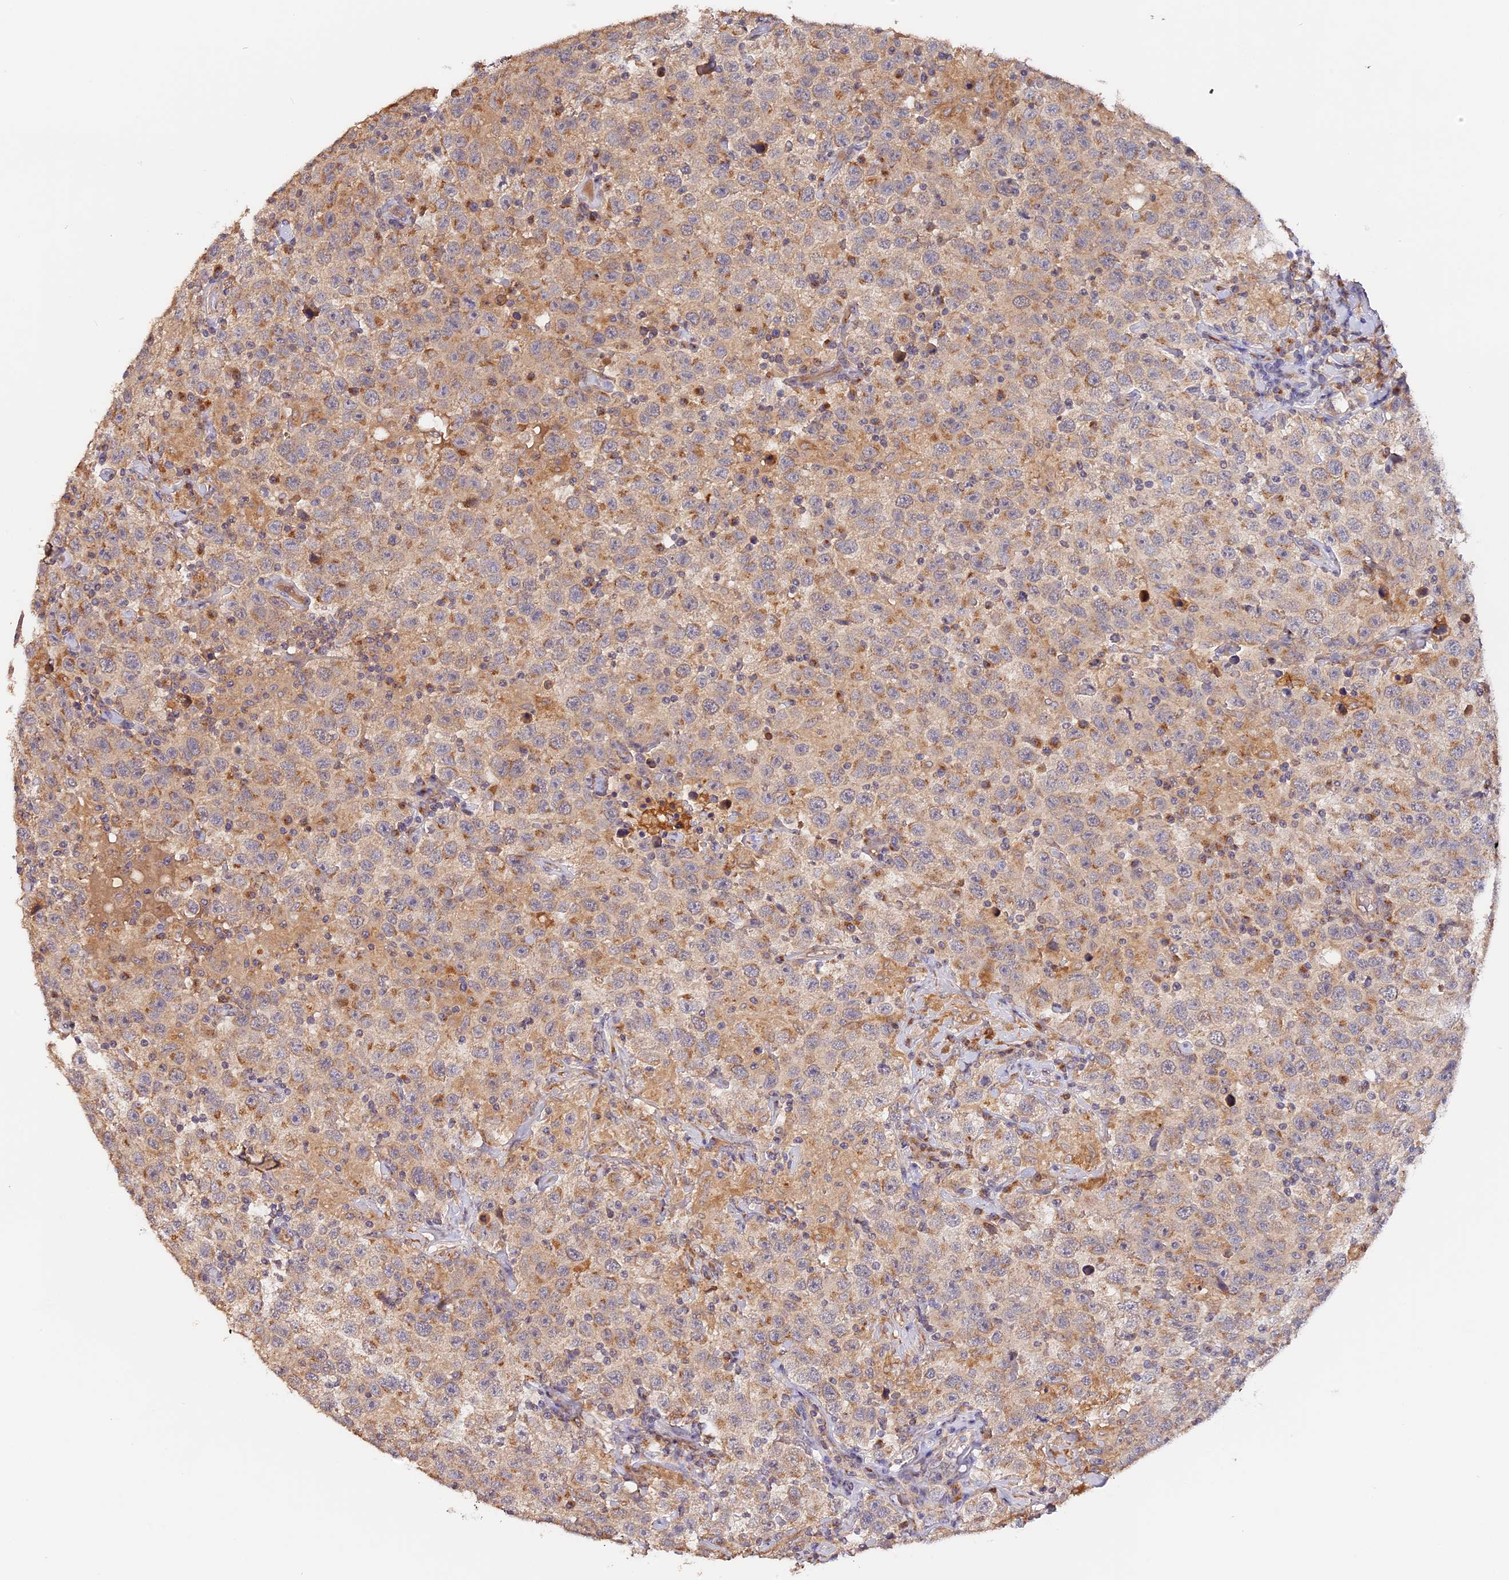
{"staining": {"intensity": "moderate", "quantity": ">75%", "location": "cytoplasmic/membranous"}, "tissue": "testis cancer", "cell_type": "Tumor cells", "image_type": "cancer", "snomed": [{"axis": "morphology", "description": "Seminoma, NOS"}, {"axis": "topography", "description": "Testis"}], "caption": "Human testis cancer stained with a brown dye reveals moderate cytoplasmic/membranous positive expression in about >75% of tumor cells.", "gene": "TANGO6", "patient": {"sex": "male", "age": 41}}